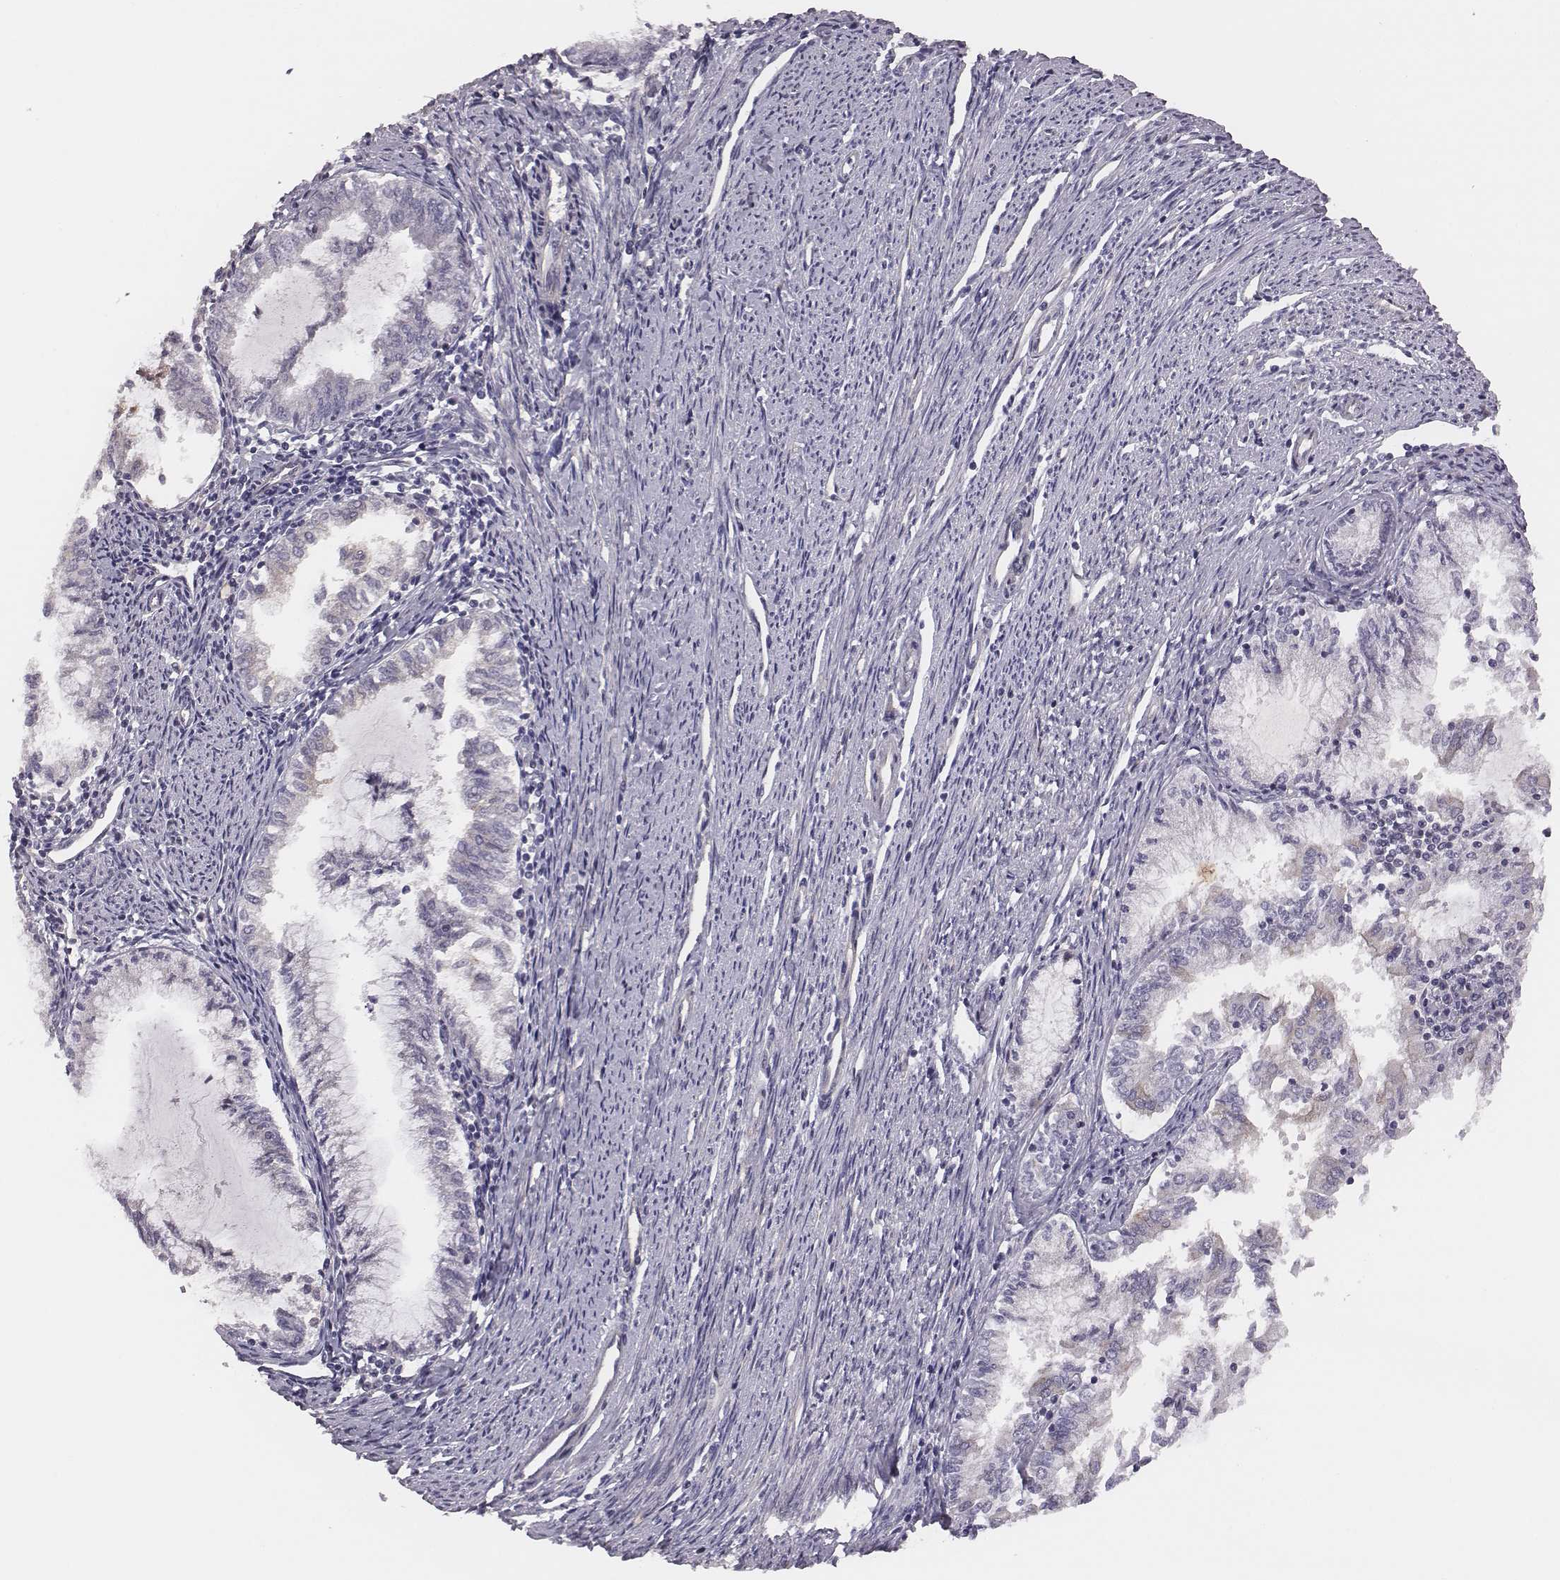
{"staining": {"intensity": "negative", "quantity": "none", "location": "none"}, "tissue": "endometrial cancer", "cell_type": "Tumor cells", "image_type": "cancer", "snomed": [{"axis": "morphology", "description": "Adenocarcinoma, NOS"}, {"axis": "topography", "description": "Endometrium"}], "caption": "A photomicrograph of human adenocarcinoma (endometrial) is negative for staining in tumor cells.", "gene": "SCARF1", "patient": {"sex": "female", "age": 79}}